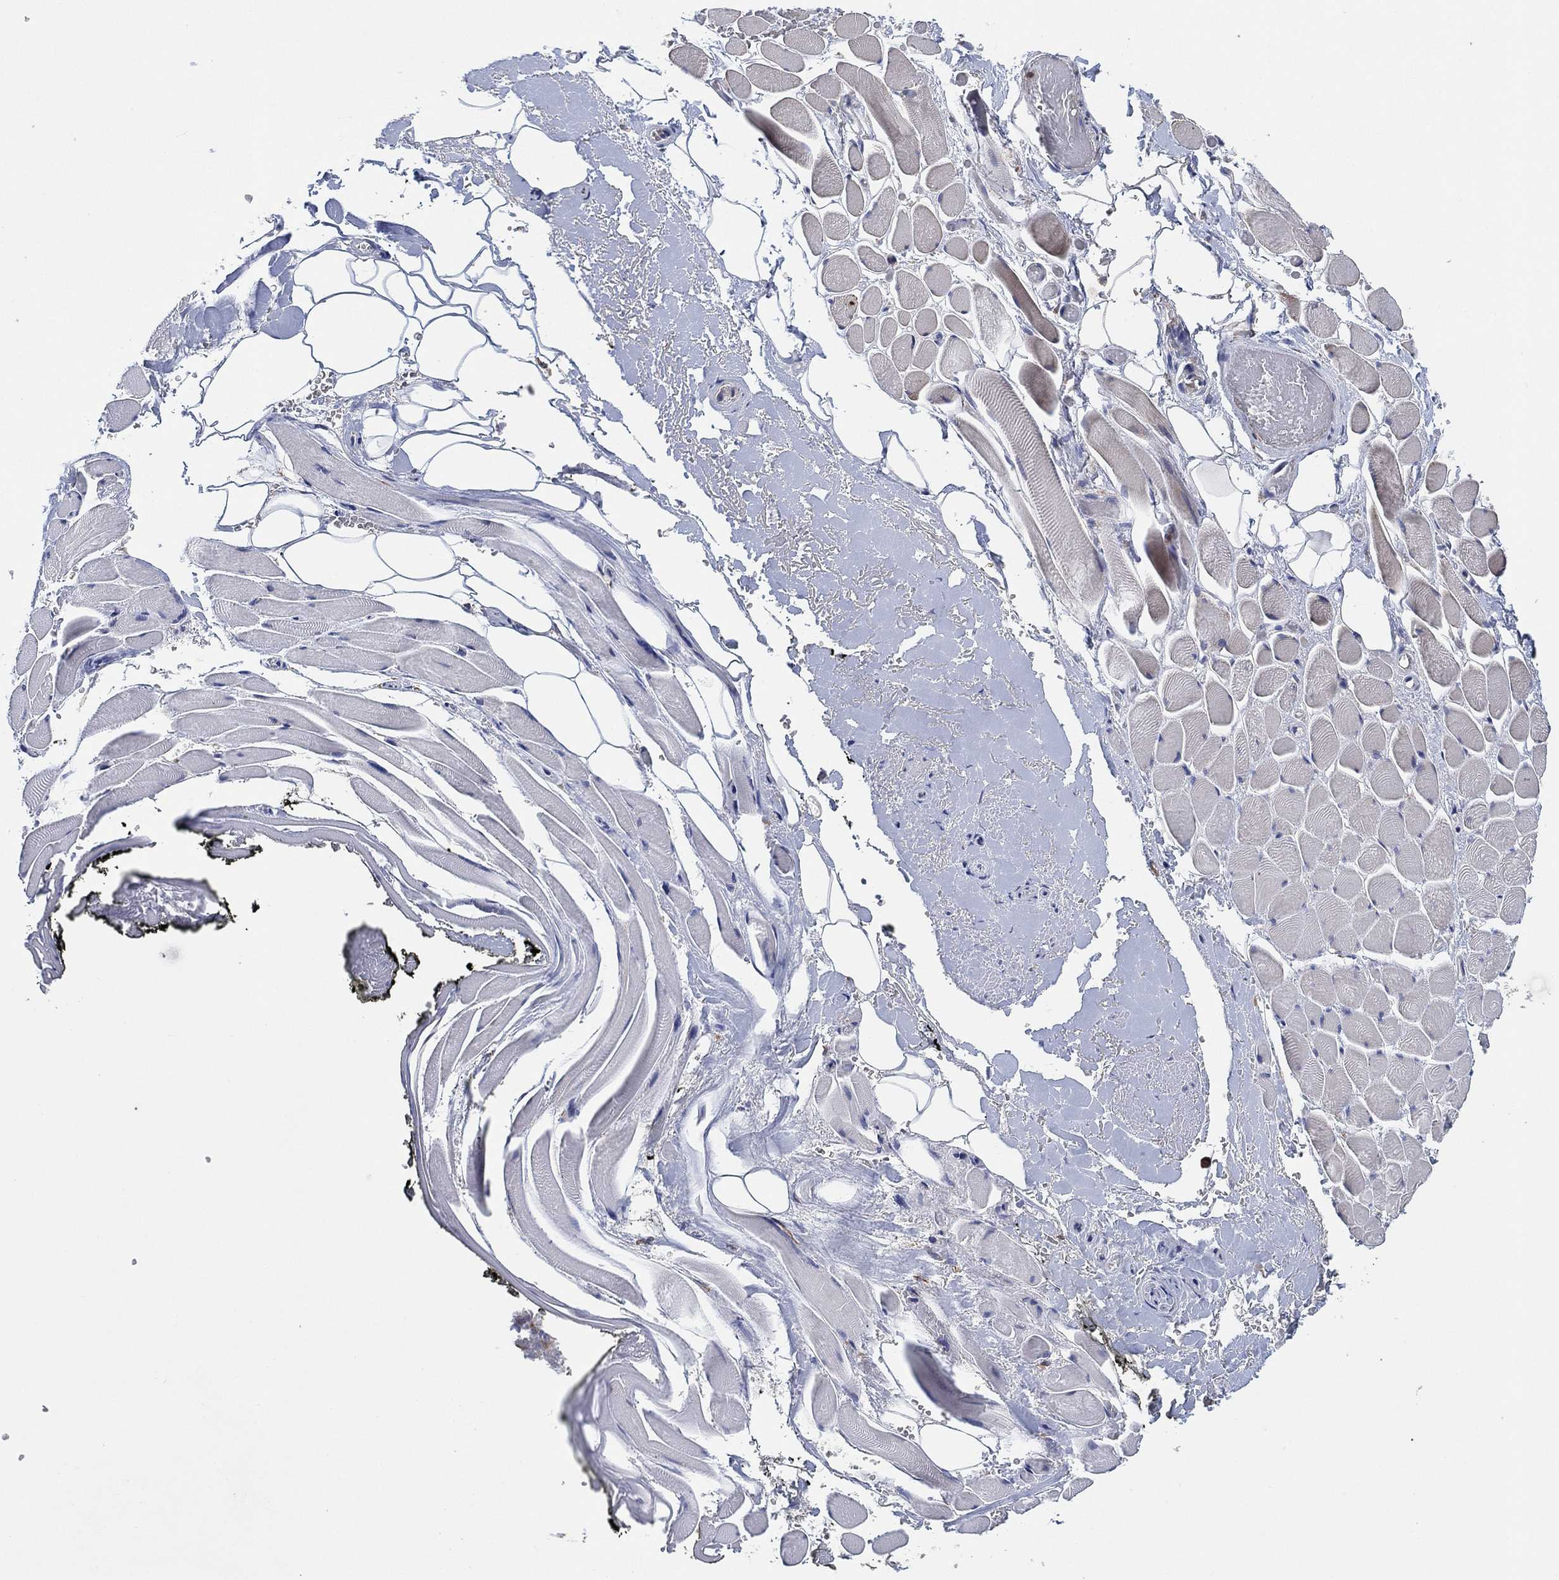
{"staining": {"intensity": "negative", "quantity": "none", "location": "none"}, "tissue": "adipose tissue", "cell_type": "Adipocytes", "image_type": "normal", "snomed": [{"axis": "morphology", "description": "Normal tissue, NOS"}, {"axis": "topography", "description": "Anal"}, {"axis": "topography", "description": "Peripheral nerve tissue"}], "caption": "This is an immunohistochemistry image of normal human adipose tissue. There is no staining in adipocytes.", "gene": "FES", "patient": {"sex": "male", "age": 53}}